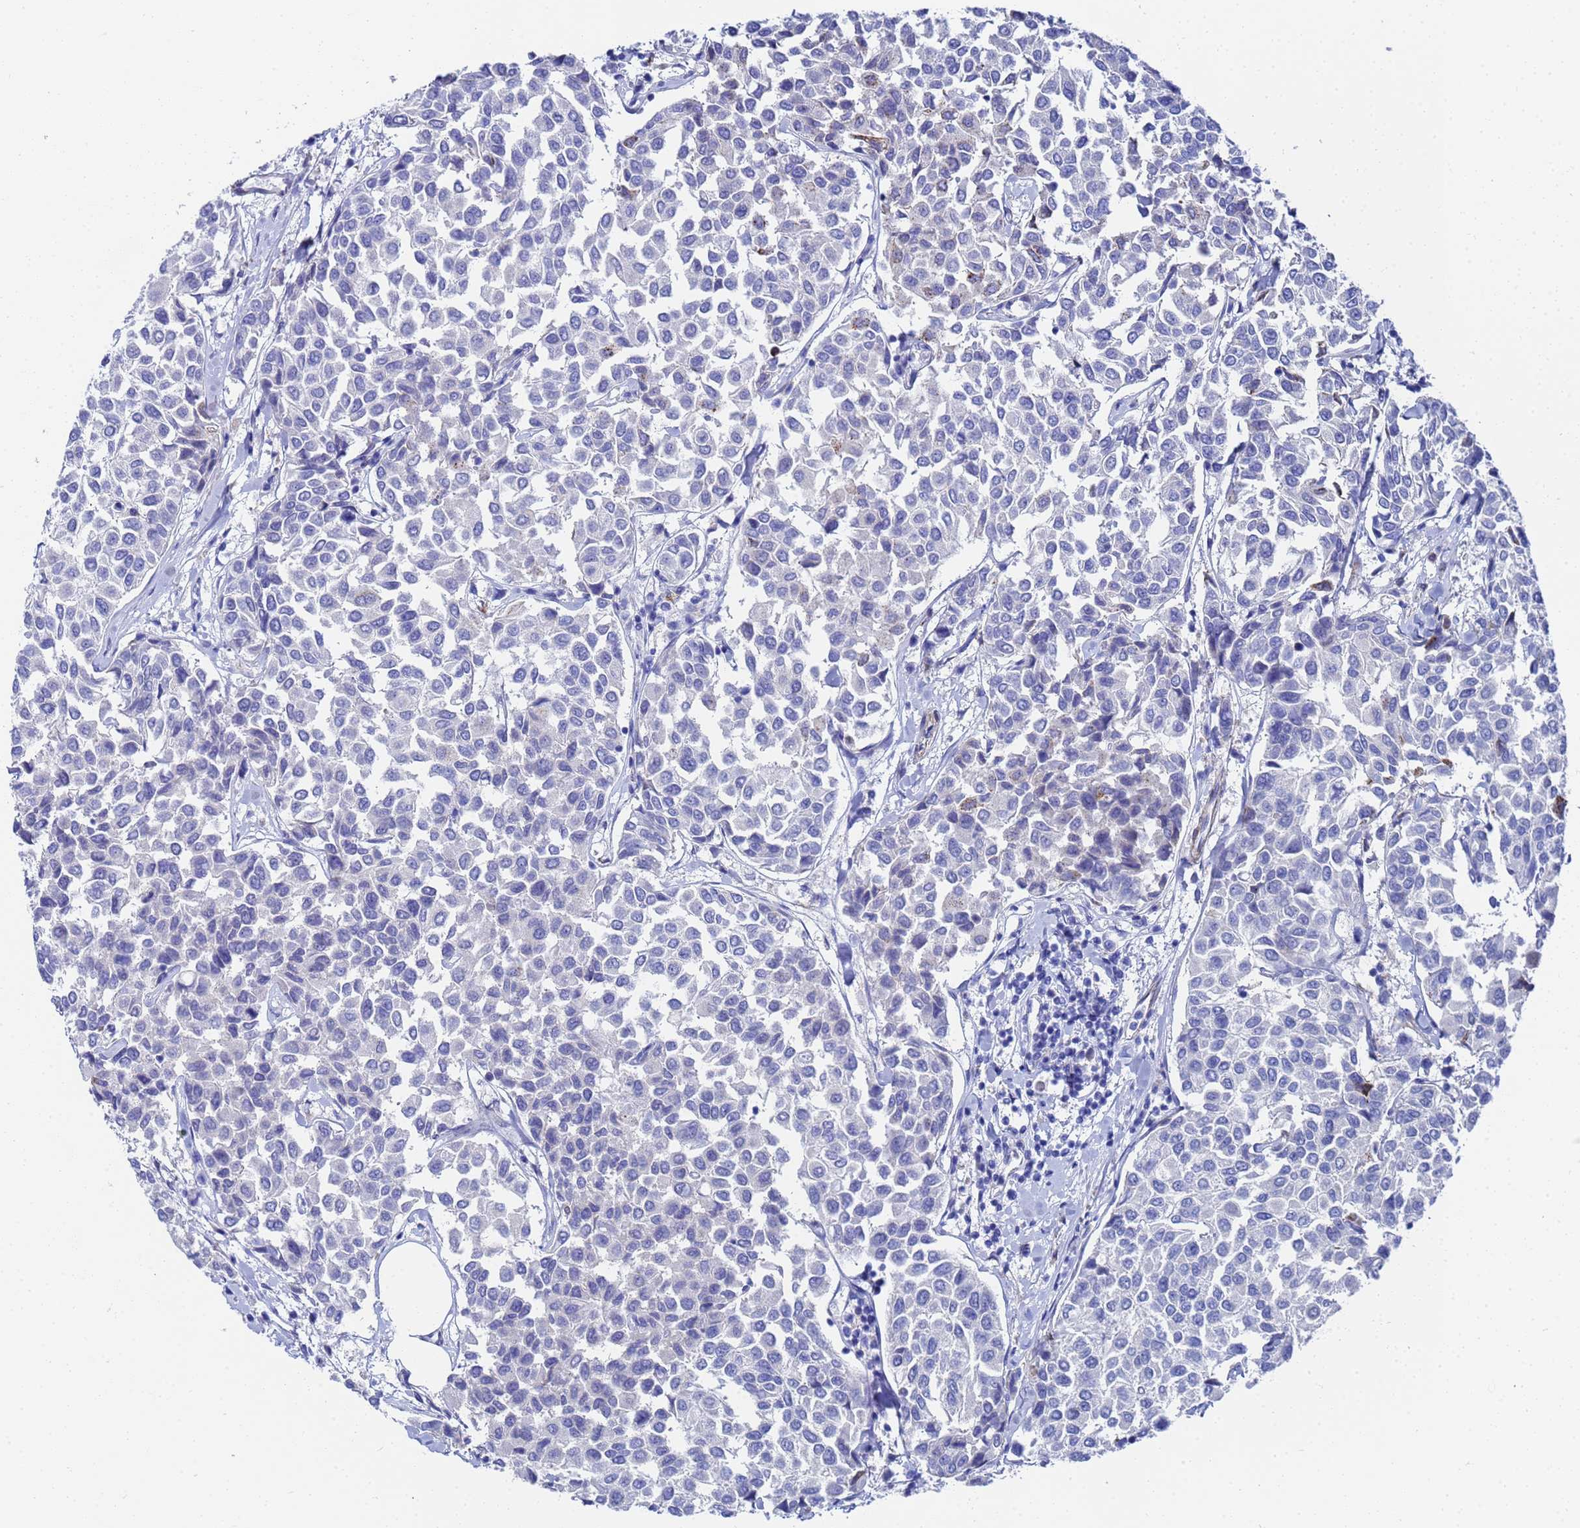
{"staining": {"intensity": "negative", "quantity": "none", "location": "none"}, "tissue": "breast cancer", "cell_type": "Tumor cells", "image_type": "cancer", "snomed": [{"axis": "morphology", "description": "Duct carcinoma"}, {"axis": "topography", "description": "Breast"}], "caption": "Immunohistochemistry histopathology image of neoplastic tissue: human invasive ductal carcinoma (breast) stained with DAB (3,3'-diaminobenzidine) reveals no significant protein staining in tumor cells.", "gene": "ZNF26", "patient": {"sex": "female", "age": 55}}